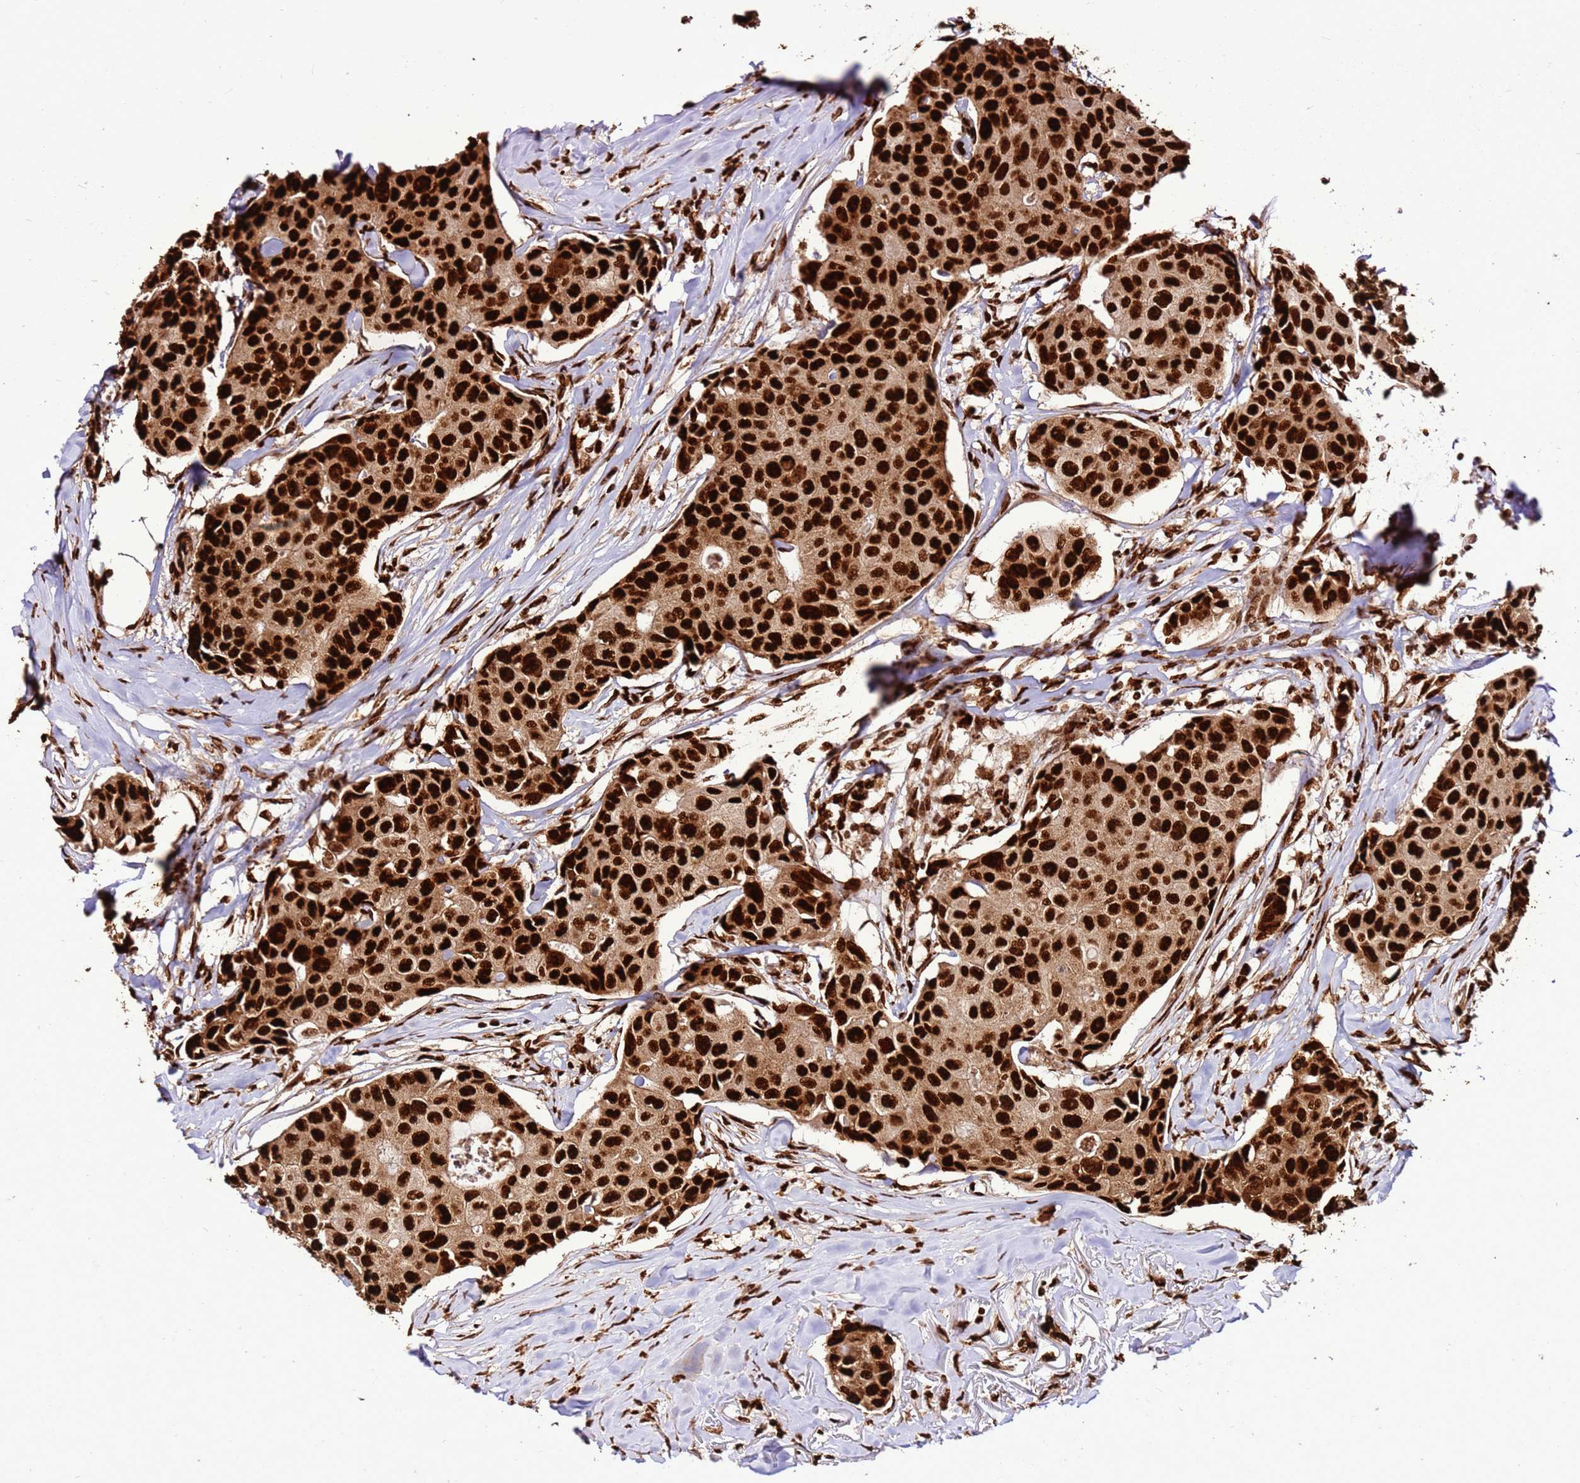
{"staining": {"intensity": "strong", "quantity": ">75%", "location": "nuclear"}, "tissue": "breast cancer", "cell_type": "Tumor cells", "image_type": "cancer", "snomed": [{"axis": "morphology", "description": "Duct carcinoma"}, {"axis": "topography", "description": "Breast"}], "caption": "Intraductal carcinoma (breast) was stained to show a protein in brown. There is high levels of strong nuclear staining in approximately >75% of tumor cells.", "gene": "HNRNPAB", "patient": {"sex": "female", "age": 80}}